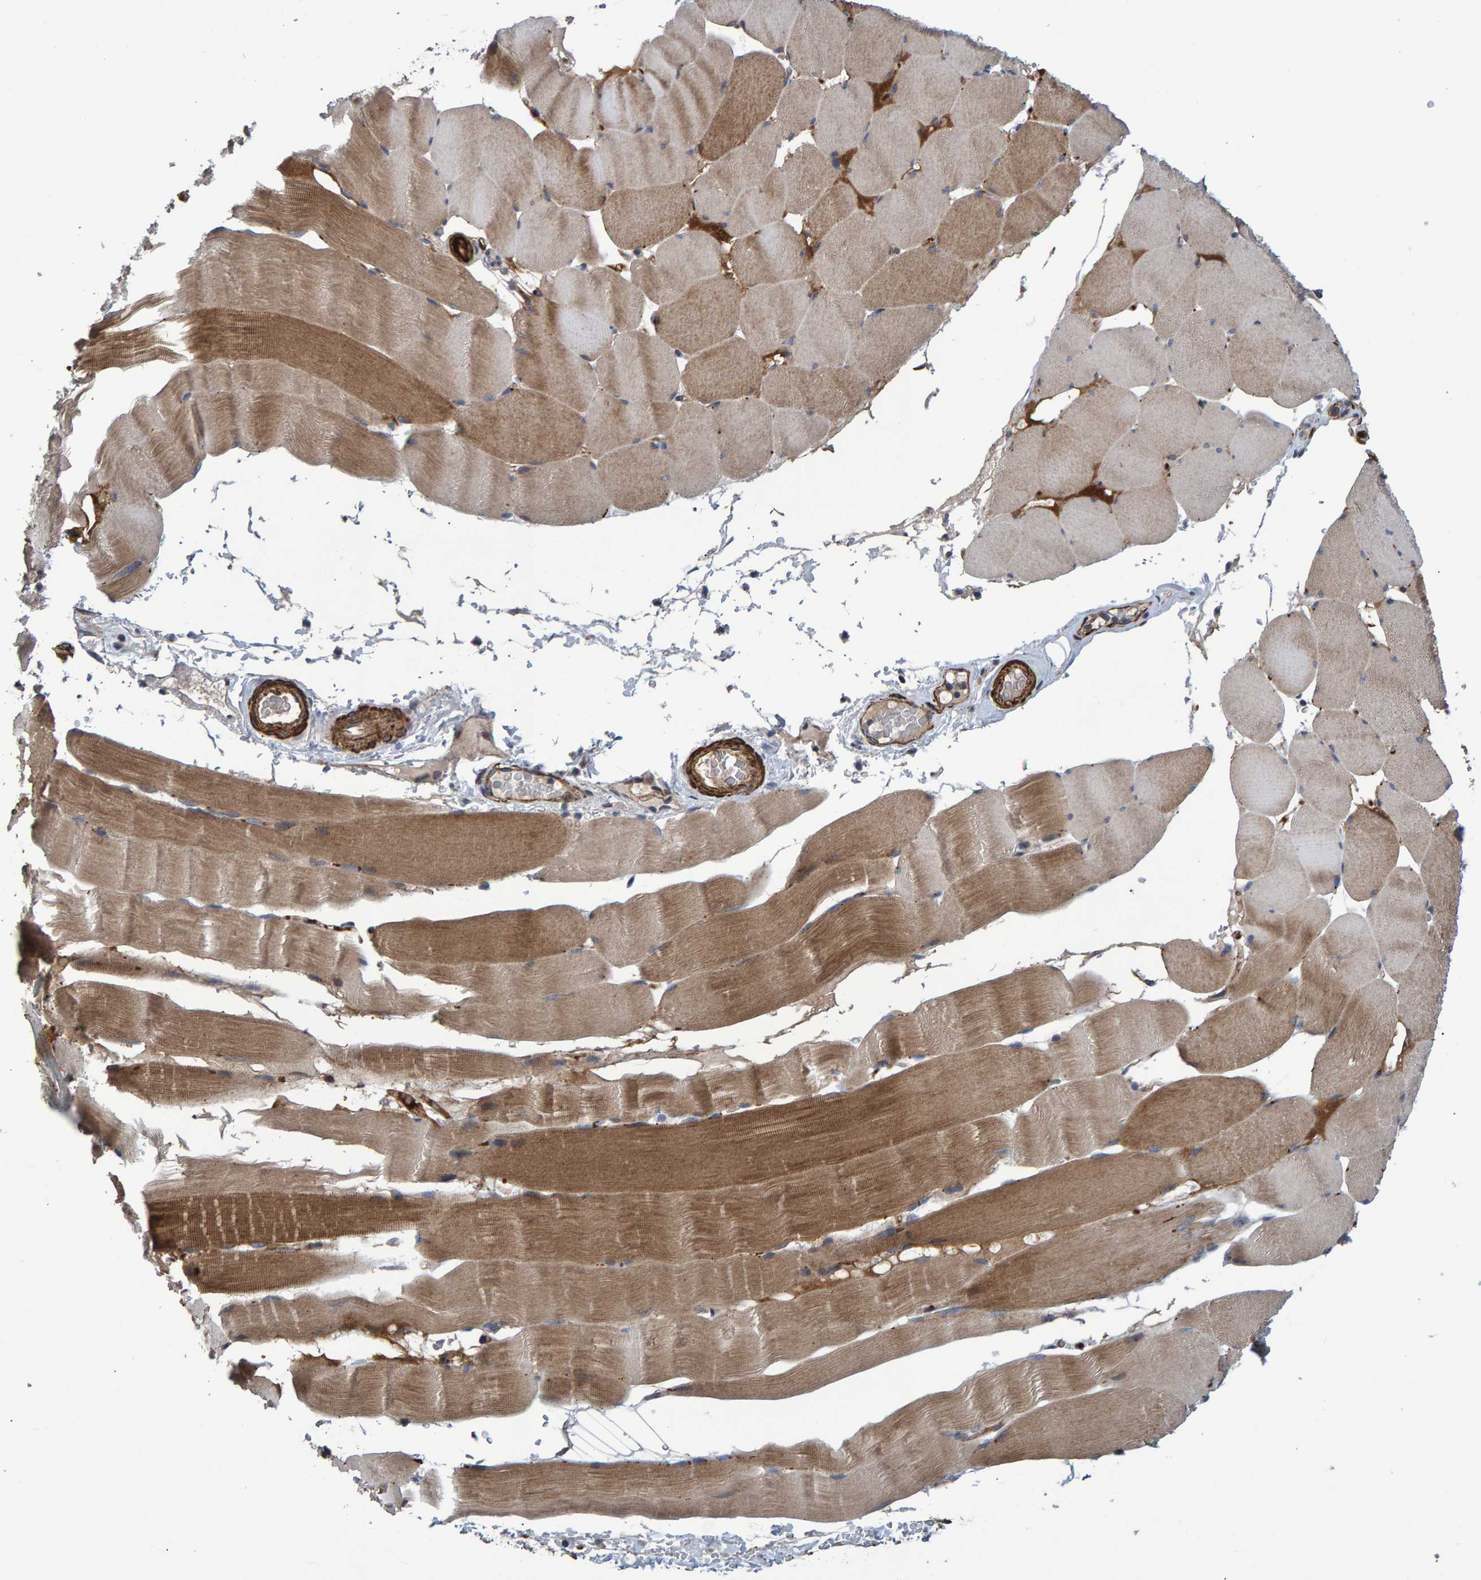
{"staining": {"intensity": "moderate", "quantity": ">75%", "location": "cytoplasmic/membranous"}, "tissue": "skeletal muscle", "cell_type": "Myocytes", "image_type": "normal", "snomed": [{"axis": "morphology", "description": "Normal tissue, NOS"}, {"axis": "topography", "description": "Skeletal muscle"}], "caption": "IHC micrograph of normal skeletal muscle stained for a protein (brown), which exhibits medium levels of moderate cytoplasmic/membranous positivity in about >75% of myocytes.", "gene": "SLIT2", "patient": {"sex": "male", "age": 62}}